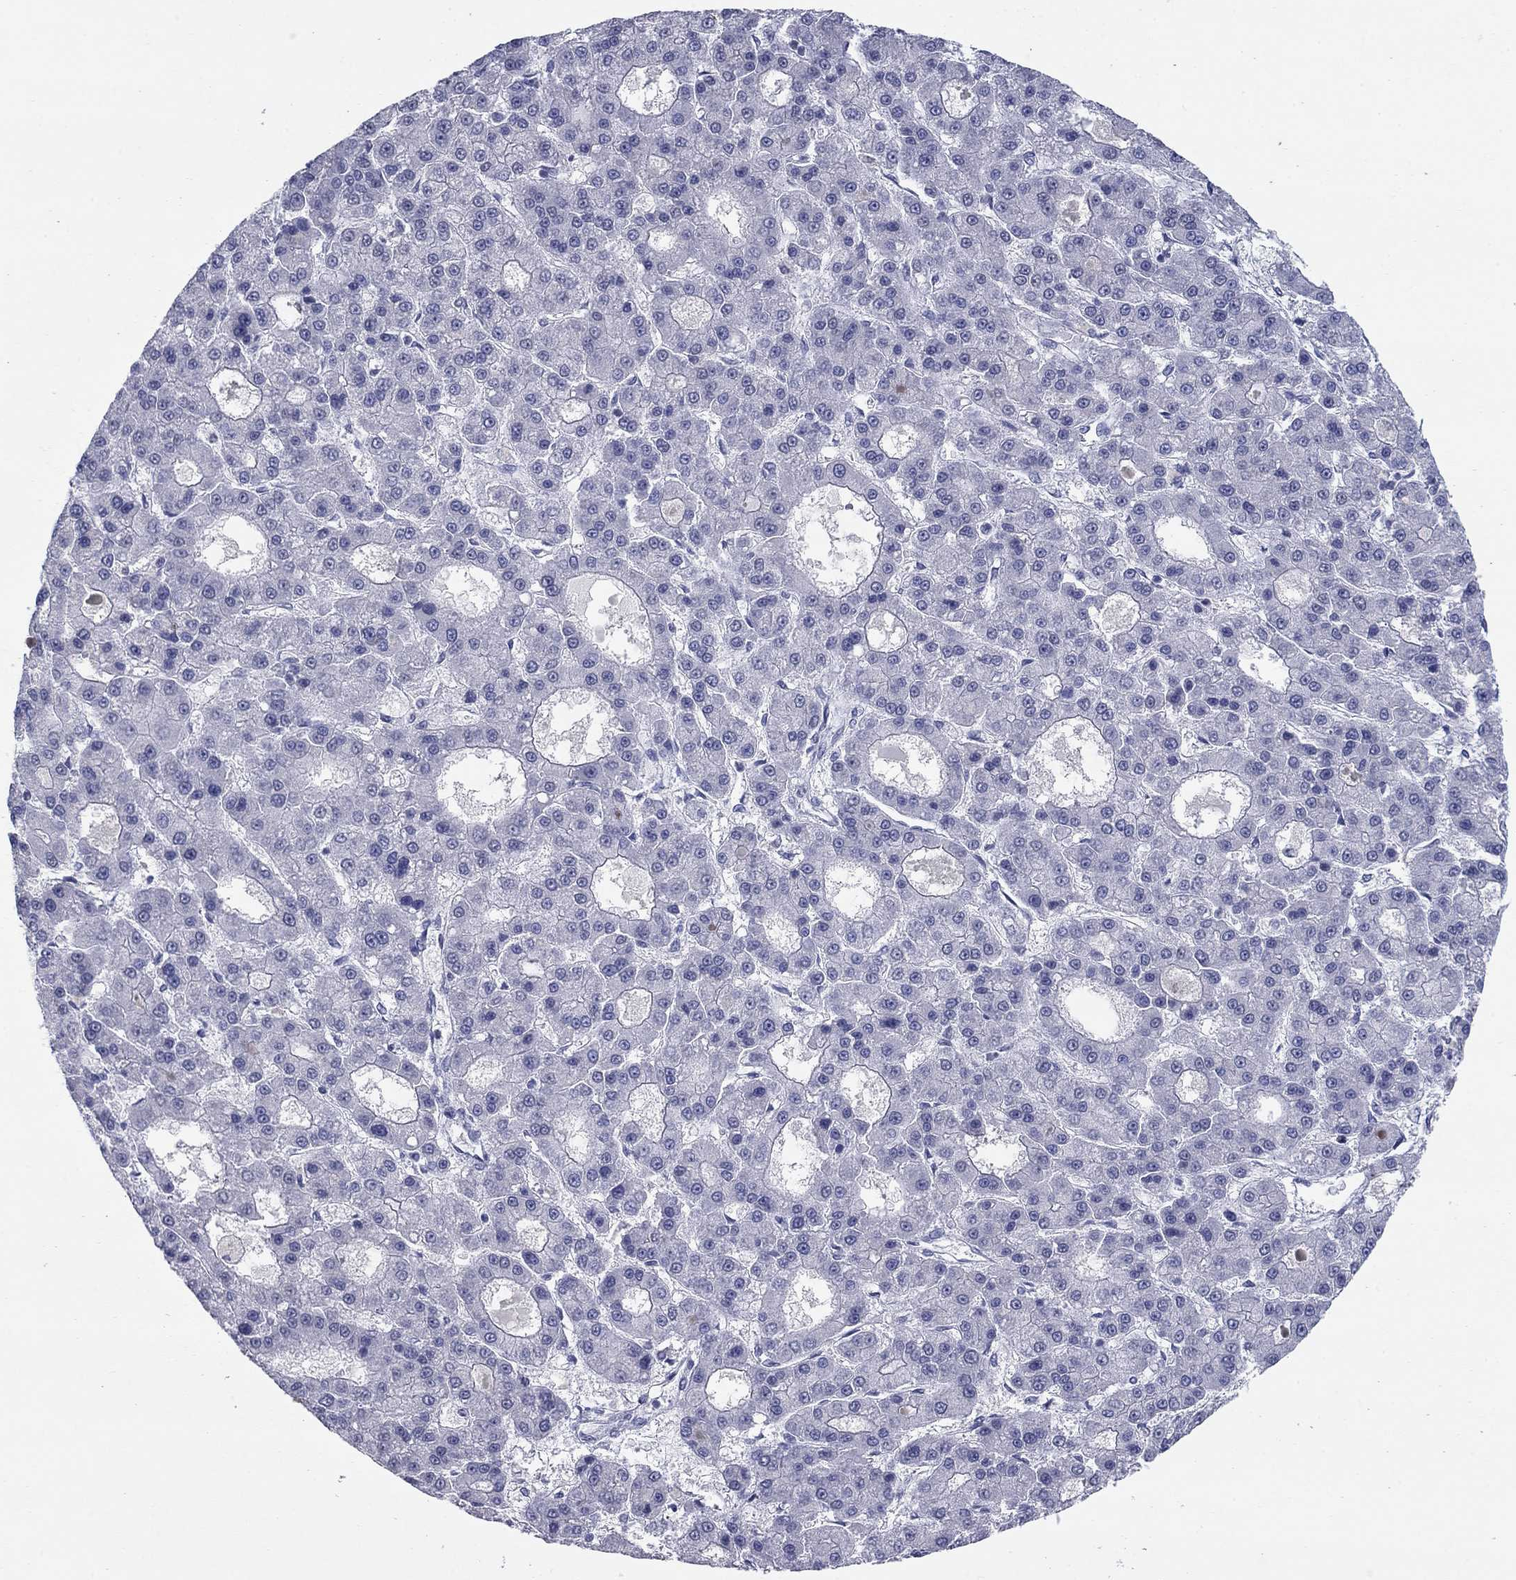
{"staining": {"intensity": "negative", "quantity": "none", "location": "none"}, "tissue": "liver cancer", "cell_type": "Tumor cells", "image_type": "cancer", "snomed": [{"axis": "morphology", "description": "Carcinoma, Hepatocellular, NOS"}, {"axis": "topography", "description": "Liver"}], "caption": "Liver cancer (hepatocellular carcinoma) was stained to show a protein in brown. There is no significant staining in tumor cells.", "gene": "KRT75", "patient": {"sex": "male", "age": 70}}